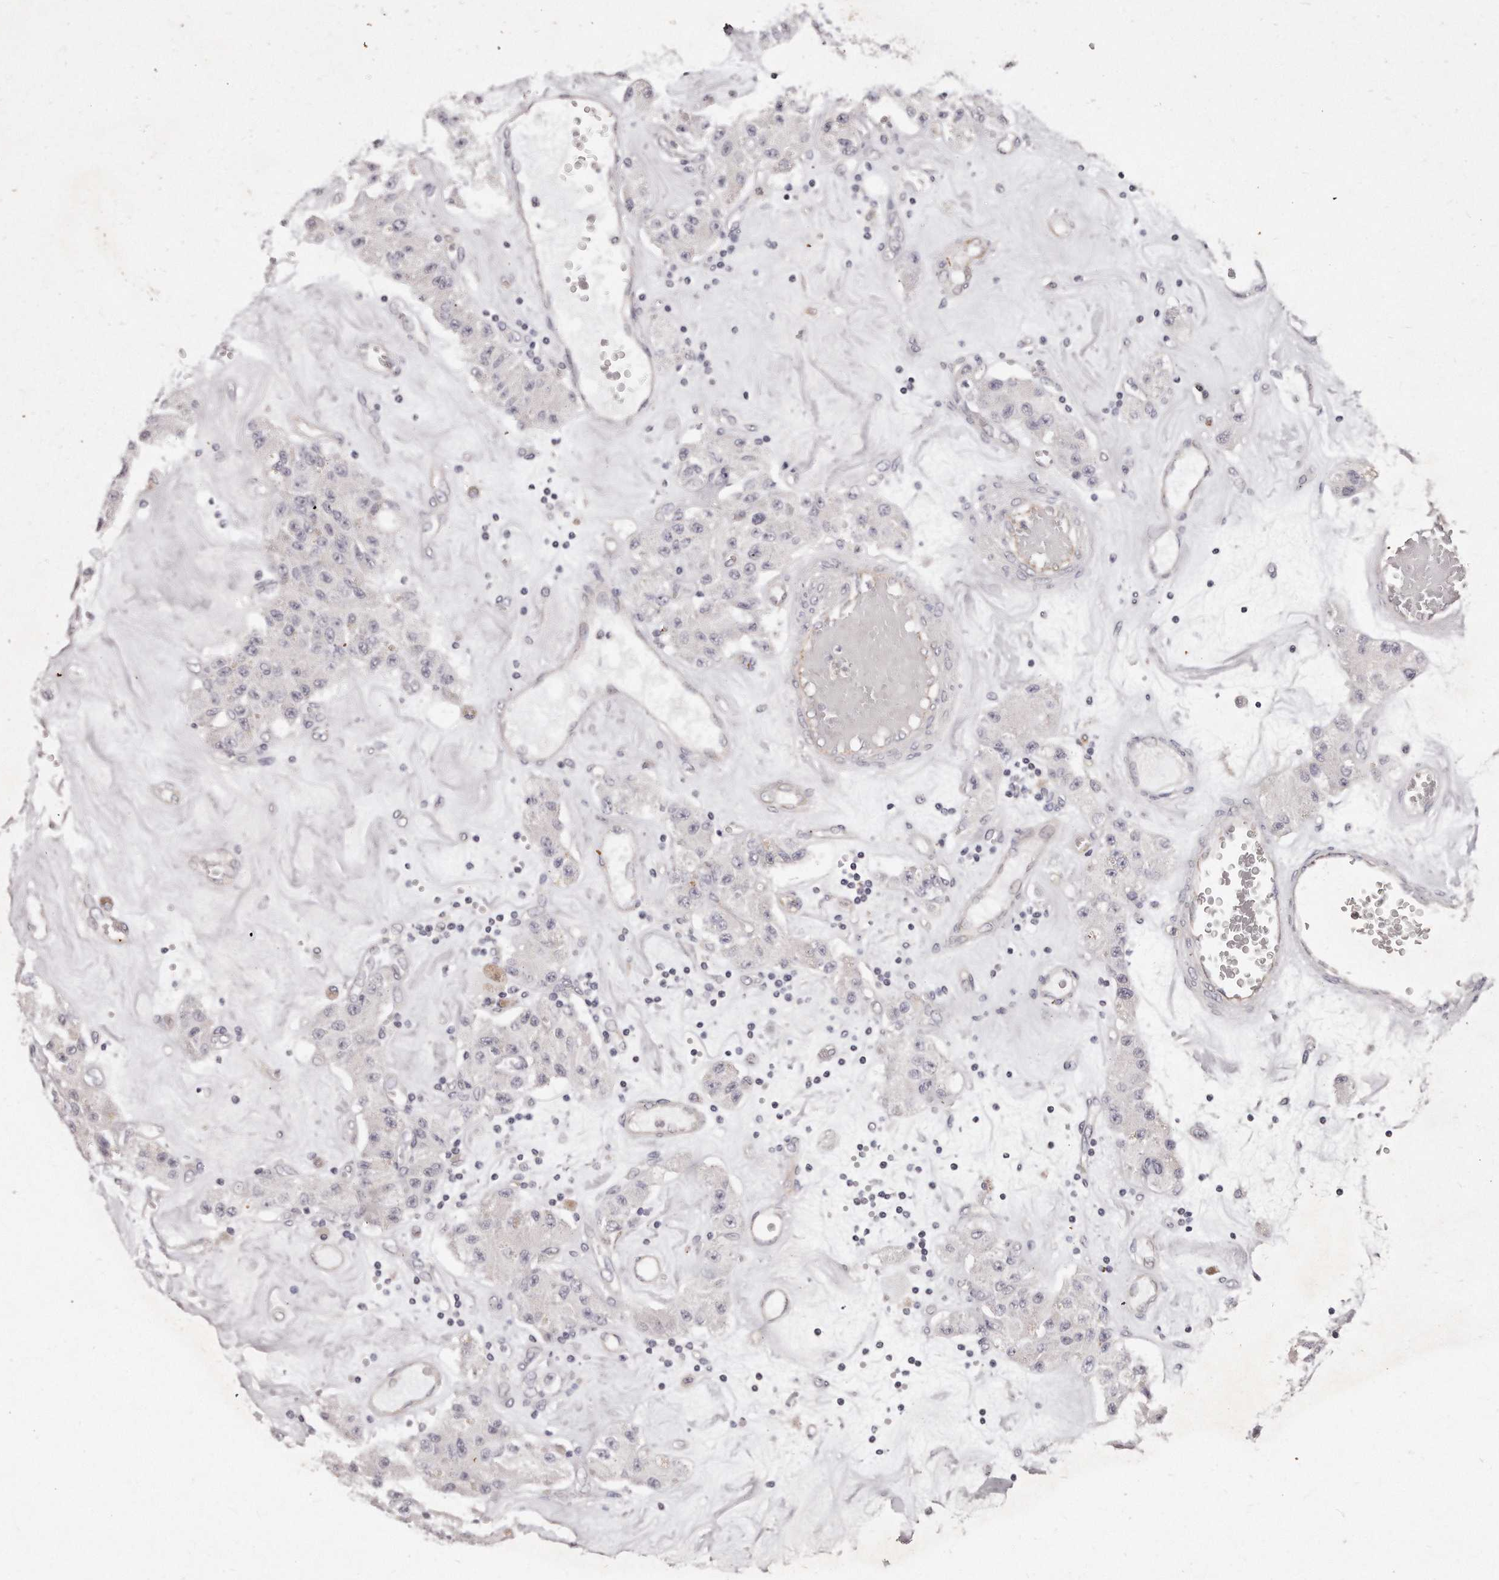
{"staining": {"intensity": "negative", "quantity": "none", "location": "none"}, "tissue": "carcinoid", "cell_type": "Tumor cells", "image_type": "cancer", "snomed": [{"axis": "morphology", "description": "Carcinoid, malignant, NOS"}, {"axis": "topography", "description": "Pancreas"}], "caption": "Immunohistochemistry (IHC) histopathology image of carcinoid stained for a protein (brown), which reveals no staining in tumor cells.", "gene": "TTLL4", "patient": {"sex": "male", "age": 41}}